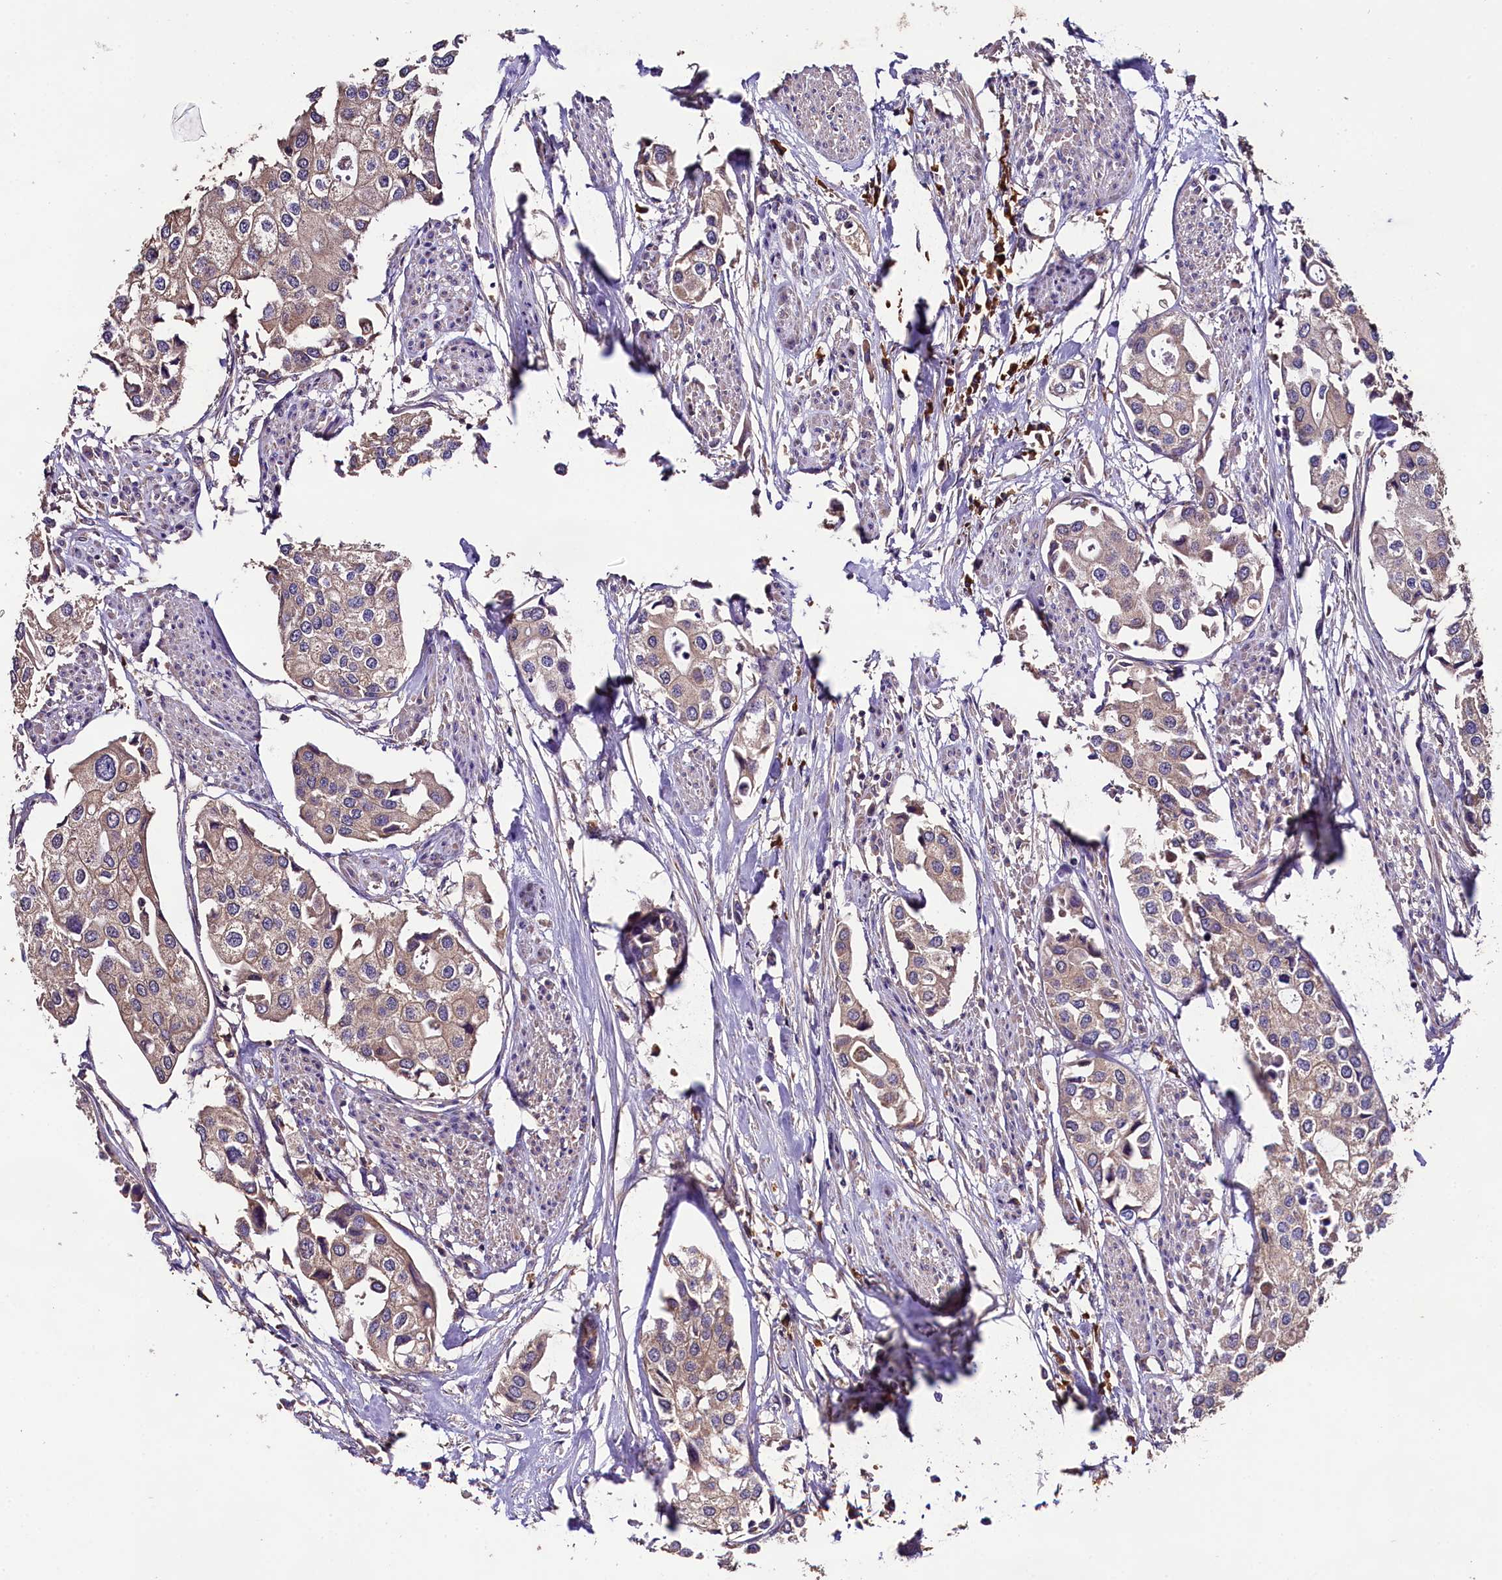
{"staining": {"intensity": "weak", "quantity": "<25%", "location": "cytoplasmic/membranous"}, "tissue": "urothelial cancer", "cell_type": "Tumor cells", "image_type": "cancer", "snomed": [{"axis": "morphology", "description": "Urothelial carcinoma, High grade"}, {"axis": "topography", "description": "Urinary bladder"}], "caption": "There is no significant staining in tumor cells of urothelial cancer.", "gene": "ENKD1", "patient": {"sex": "male", "age": 64}}